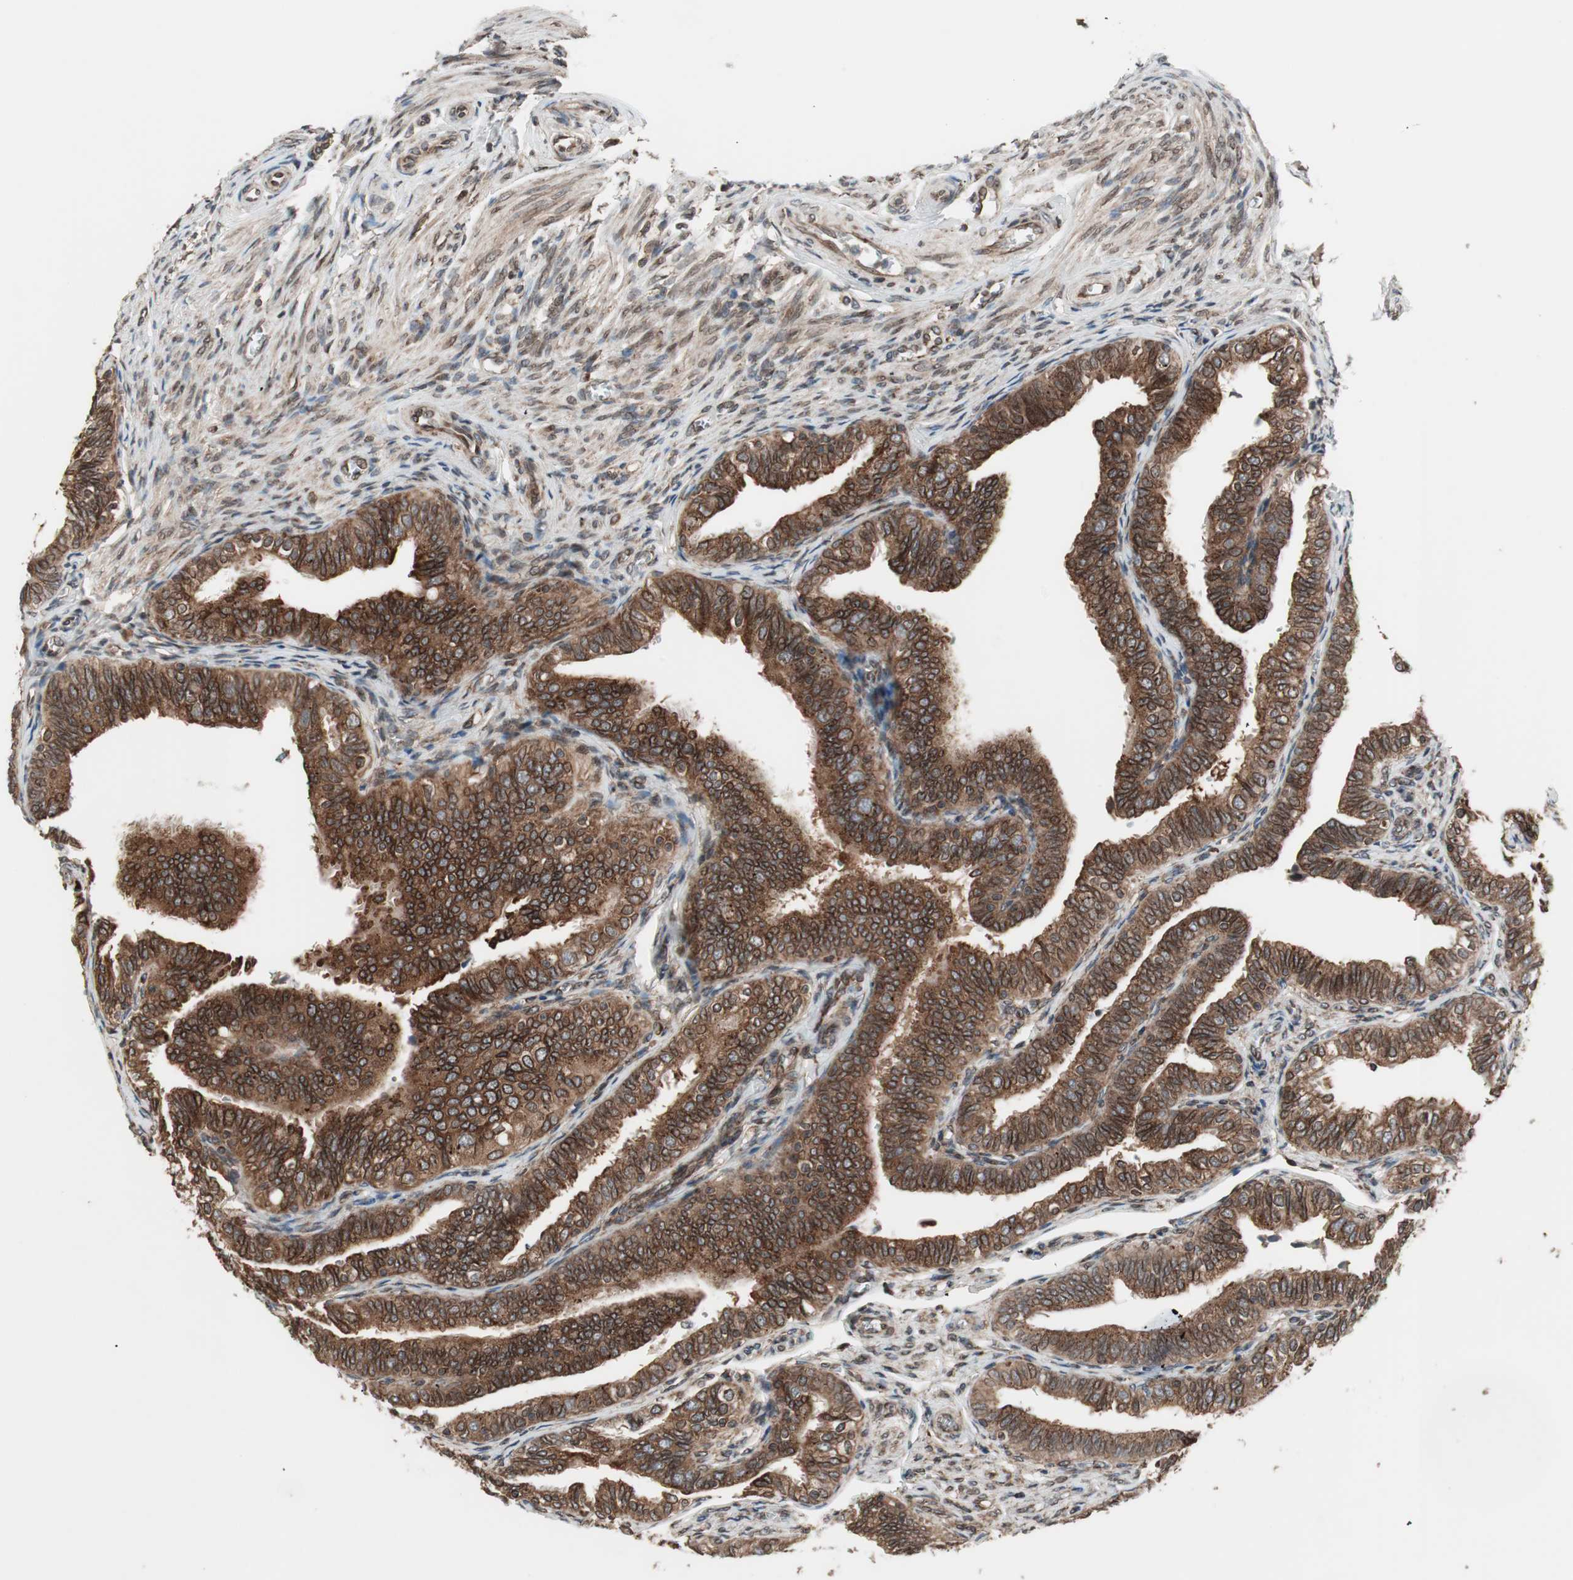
{"staining": {"intensity": "strong", "quantity": ">75%", "location": "cytoplasmic/membranous,nuclear"}, "tissue": "fallopian tube", "cell_type": "Glandular cells", "image_type": "normal", "snomed": [{"axis": "morphology", "description": "Normal tissue, NOS"}, {"axis": "topography", "description": "Fallopian tube"}], "caption": "A photomicrograph showing strong cytoplasmic/membranous,nuclear positivity in approximately >75% of glandular cells in normal fallopian tube, as visualized by brown immunohistochemical staining.", "gene": "NUP62", "patient": {"sex": "female", "age": 46}}